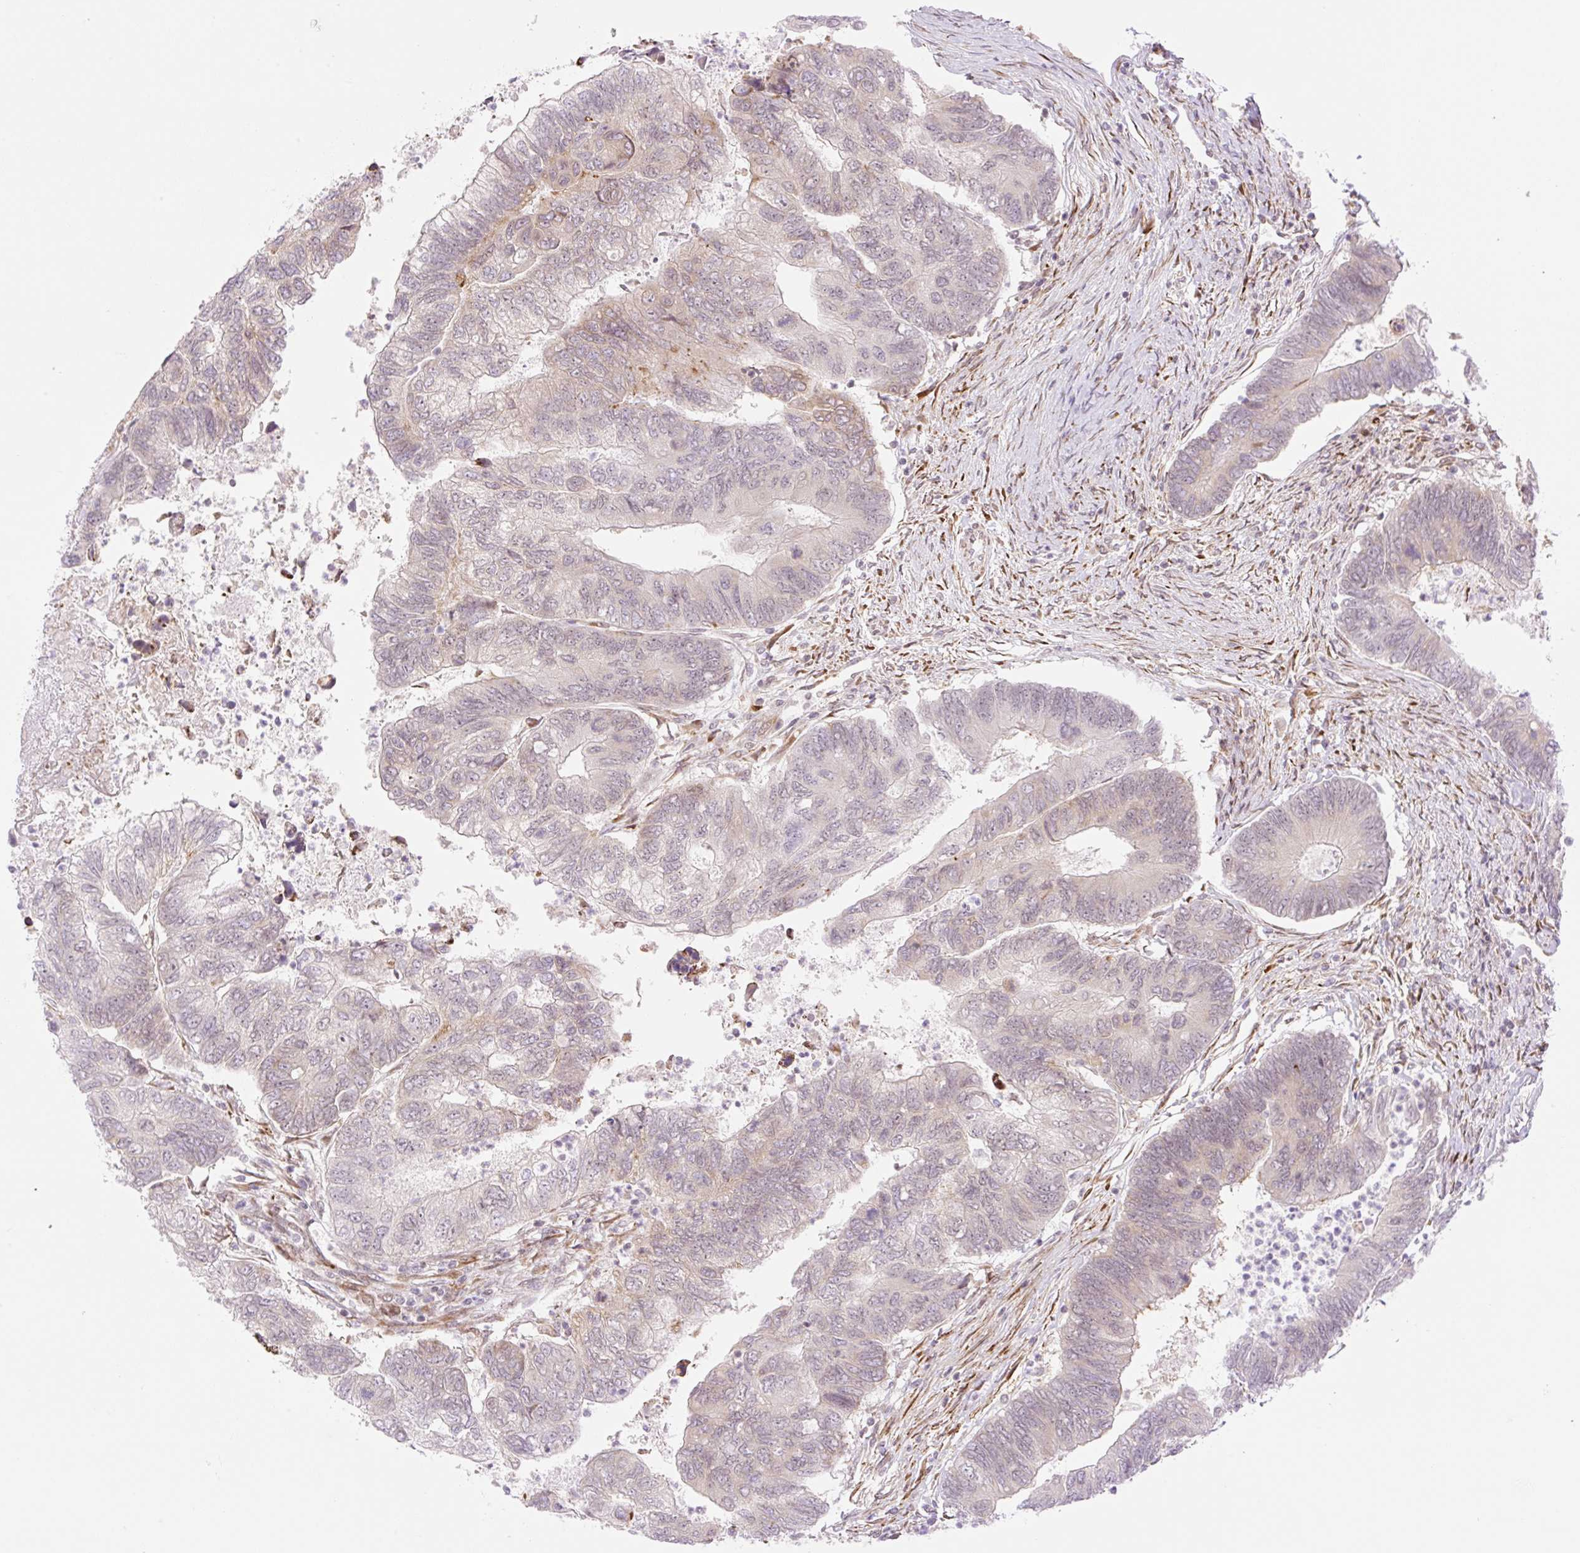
{"staining": {"intensity": "weak", "quantity": "<25%", "location": "cytoplasmic/membranous"}, "tissue": "colorectal cancer", "cell_type": "Tumor cells", "image_type": "cancer", "snomed": [{"axis": "morphology", "description": "Adenocarcinoma, NOS"}, {"axis": "topography", "description": "Colon"}], "caption": "Immunohistochemistry of colorectal cancer (adenocarcinoma) demonstrates no positivity in tumor cells.", "gene": "ZFP41", "patient": {"sex": "female", "age": 67}}